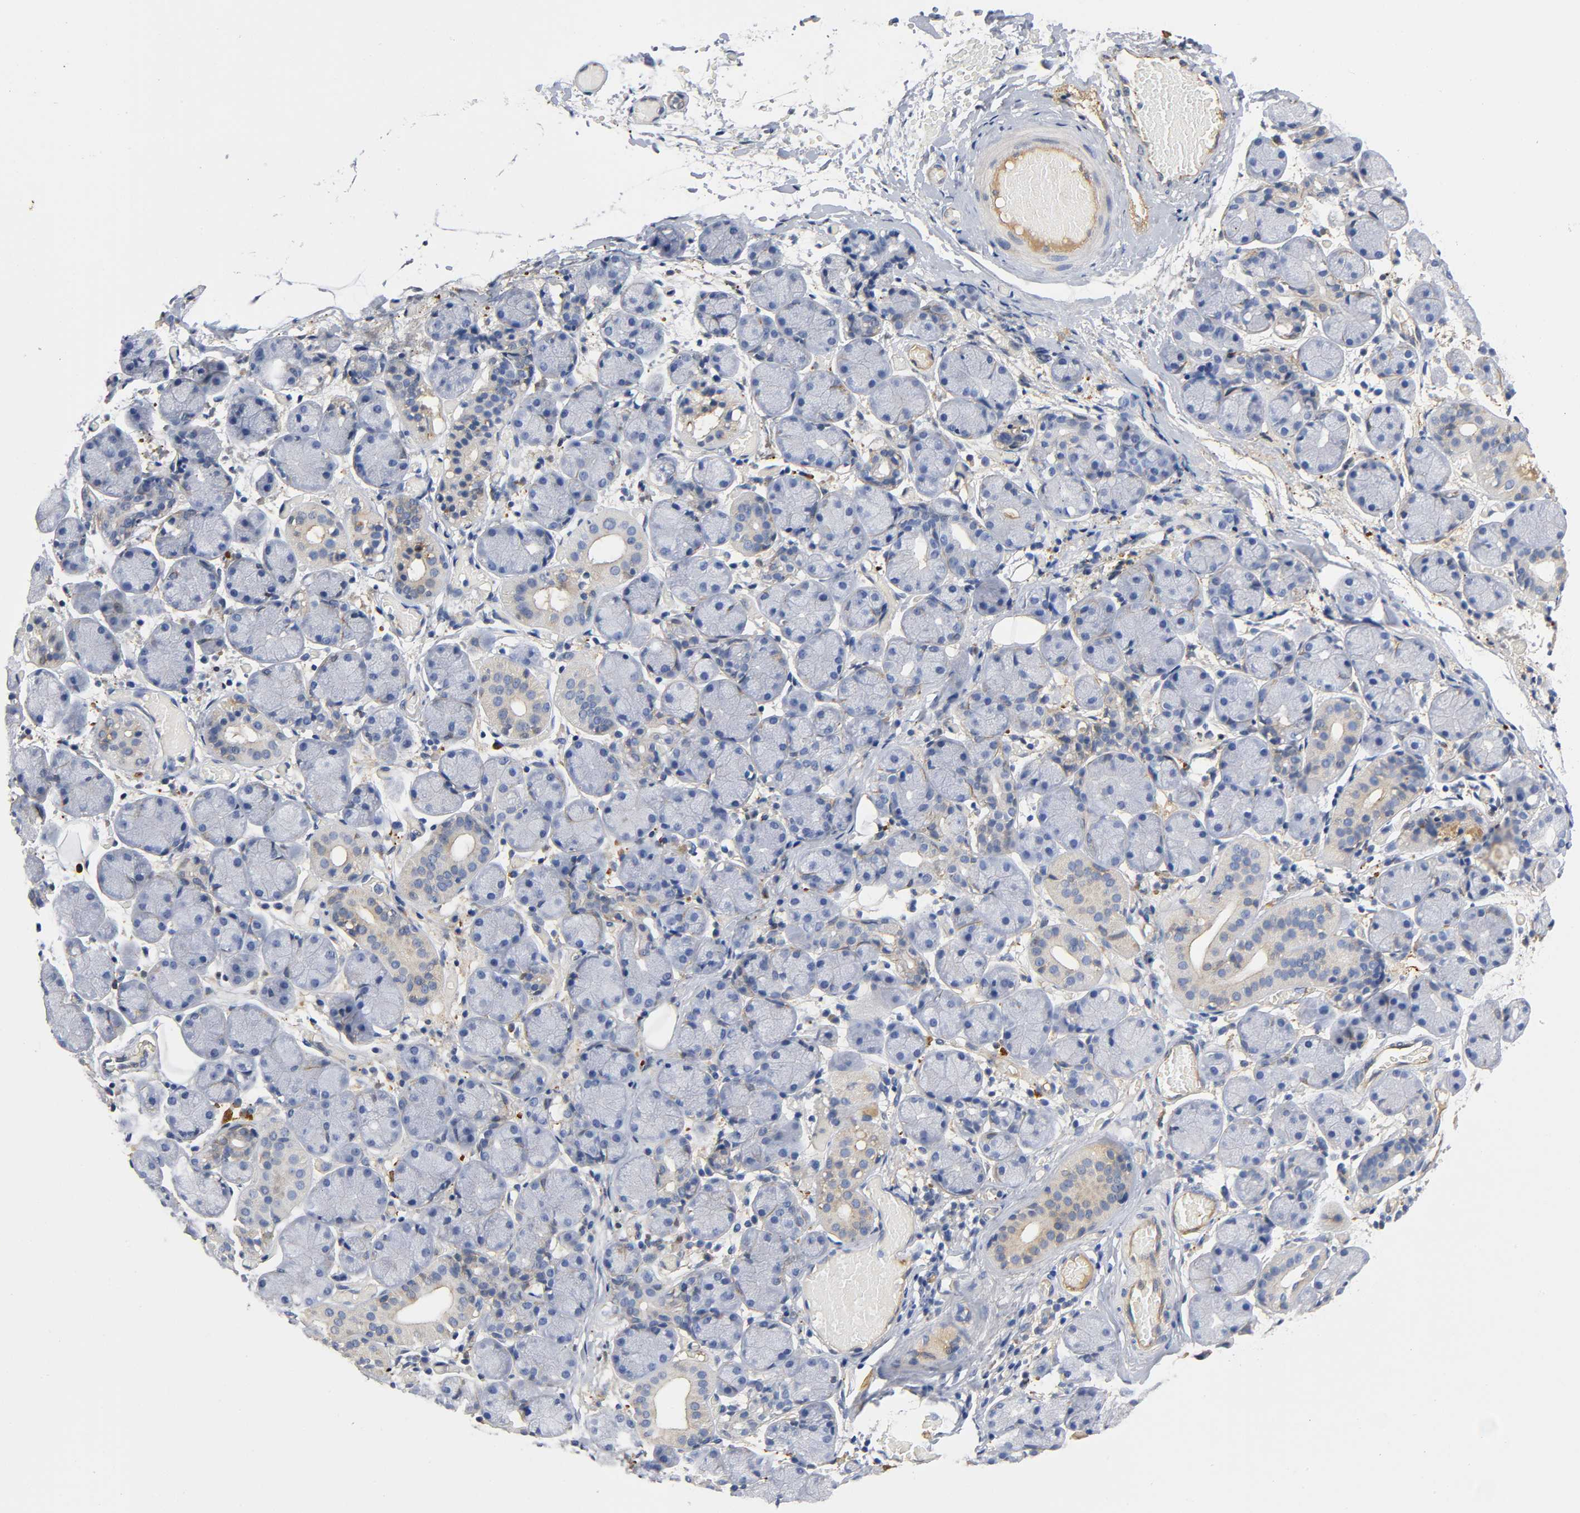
{"staining": {"intensity": "moderate", "quantity": "<25%", "location": "cytoplasmic/membranous"}, "tissue": "salivary gland", "cell_type": "Glandular cells", "image_type": "normal", "snomed": [{"axis": "morphology", "description": "Normal tissue, NOS"}, {"axis": "topography", "description": "Salivary gland"}], "caption": "Unremarkable salivary gland shows moderate cytoplasmic/membranous positivity in about <25% of glandular cells, visualized by immunohistochemistry.", "gene": "TNC", "patient": {"sex": "female", "age": 24}}